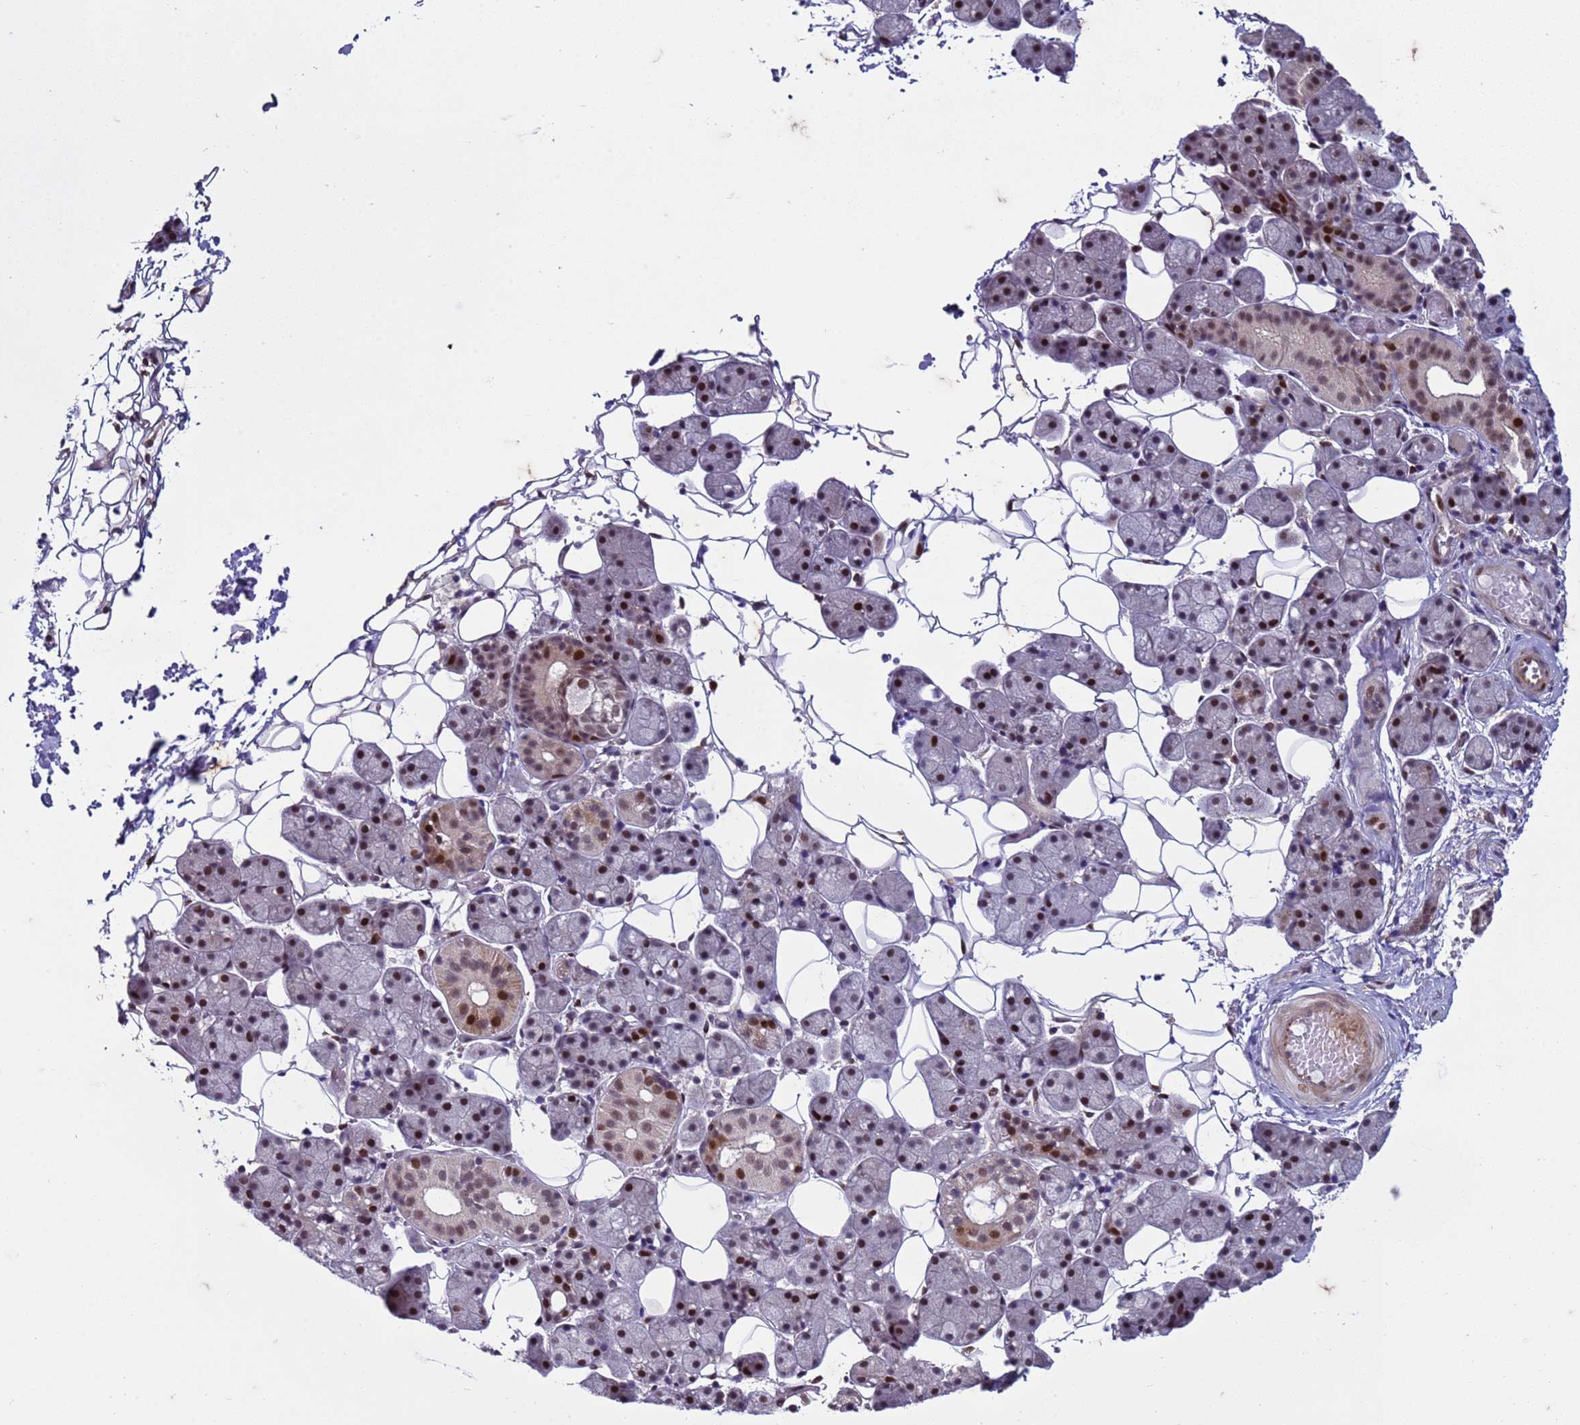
{"staining": {"intensity": "strong", "quantity": "<25%", "location": "nuclear"}, "tissue": "salivary gland", "cell_type": "Glandular cells", "image_type": "normal", "snomed": [{"axis": "morphology", "description": "Normal tissue, NOS"}, {"axis": "topography", "description": "Salivary gland"}], "caption": "Approximately <25% of glandular cells in normal human salivary gland display strong nuclear protein staining as visualized by brown immunohistochemical staining.", "gene": "SHC3", "patient": {"sex": "female", "age": 33}}